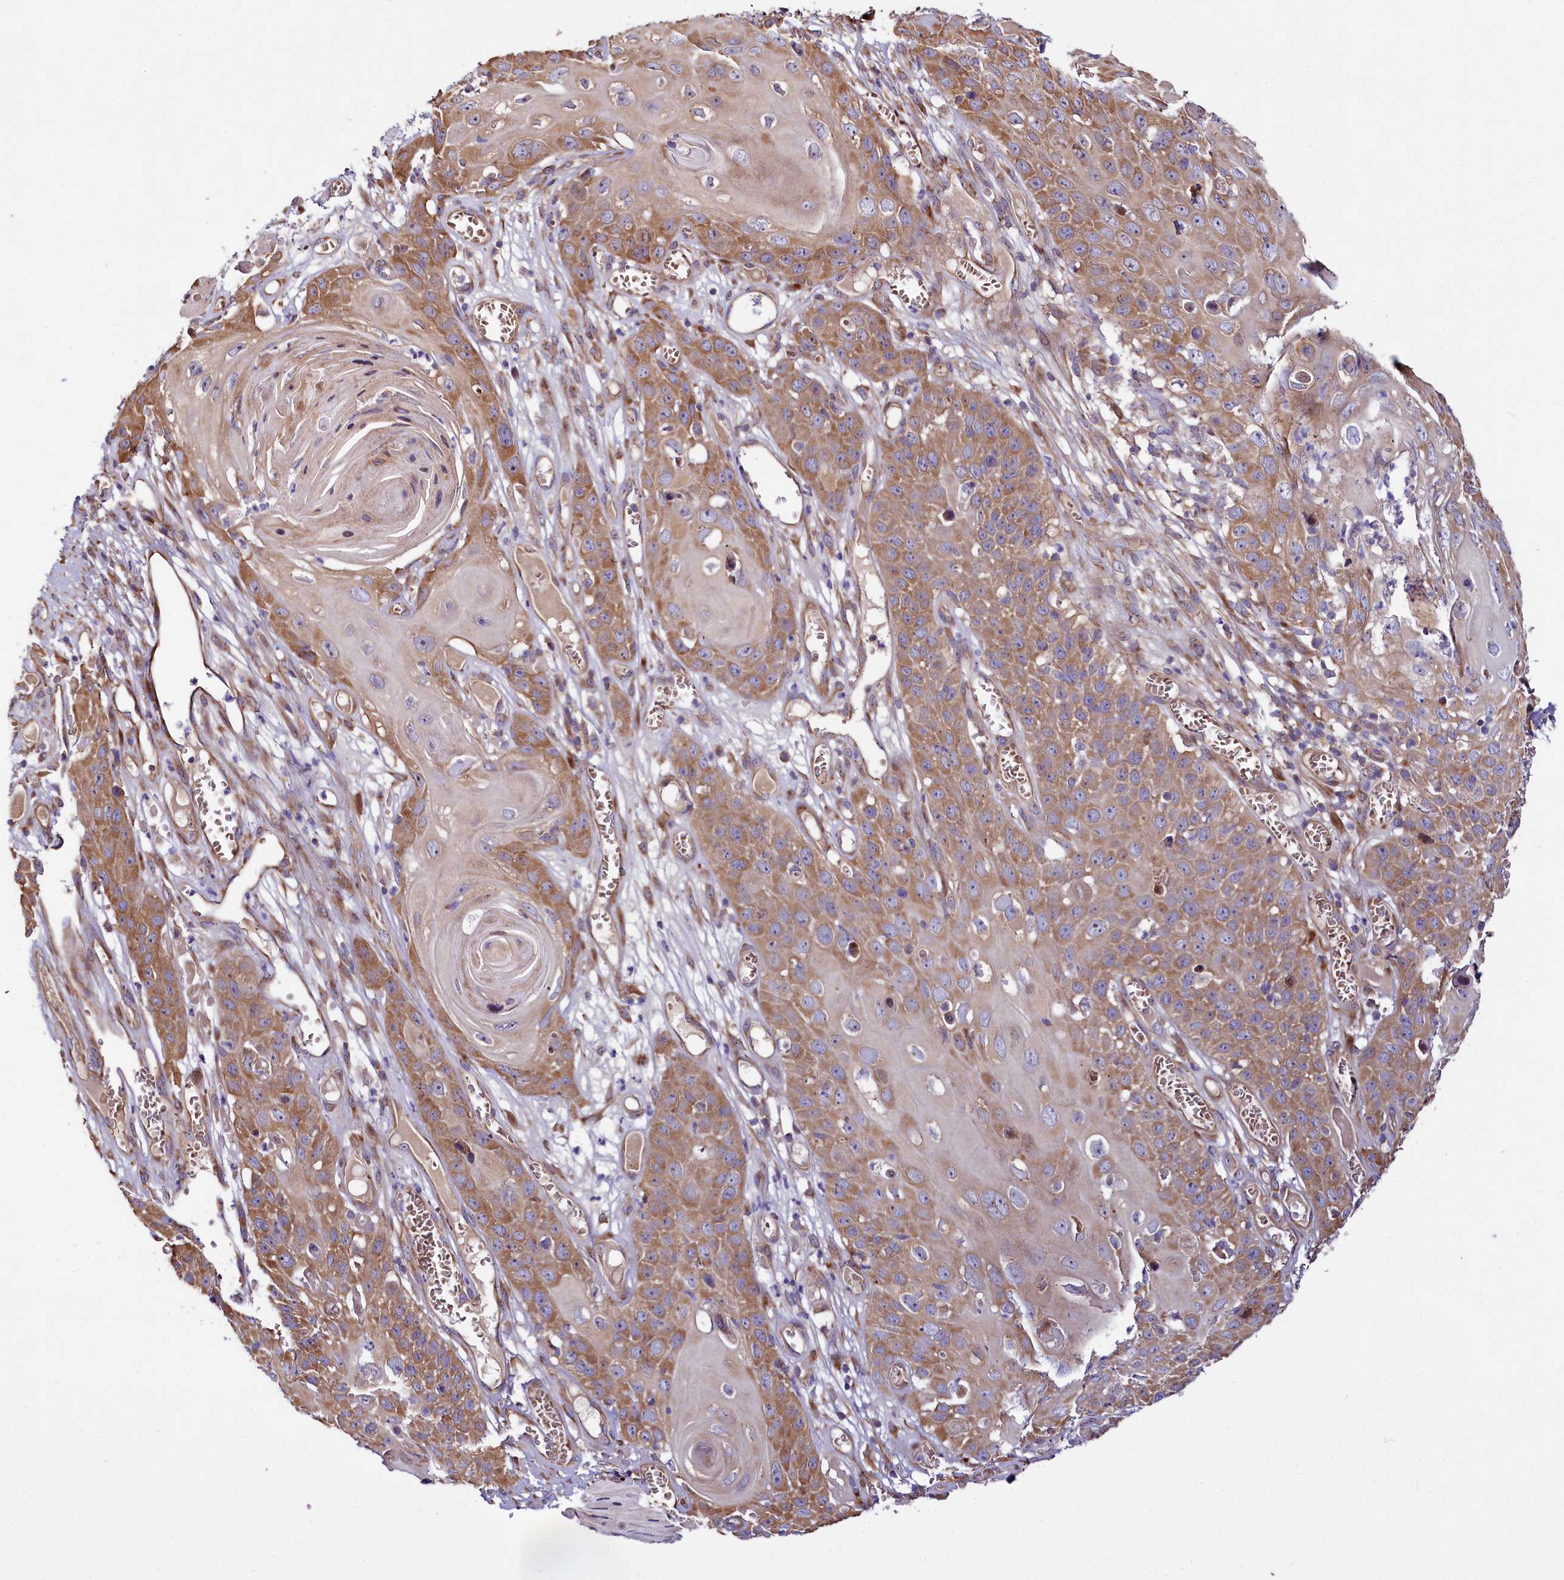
{"staining": {"intensity": "moderate", "quantity": ">75%", "location": "cytoplasmic/membranous"}, "tissue": "skin cancer", "cell_type": "Tumor cells", "image_type": "cancer", "snomed": [{"axis": "morphology", "description": "Squamous cell carcinoma, NOS"}, {"axis": "topography", "description": "Skin"}], "caption": "Brown immunohistochemical staining in human skin cancer exhibits moderate cytoplasmic/membranous positivity in approximately >75% of tumor cells.", "gene": "PDZRN3", "patient": {"sex": "male", "age": 55}}